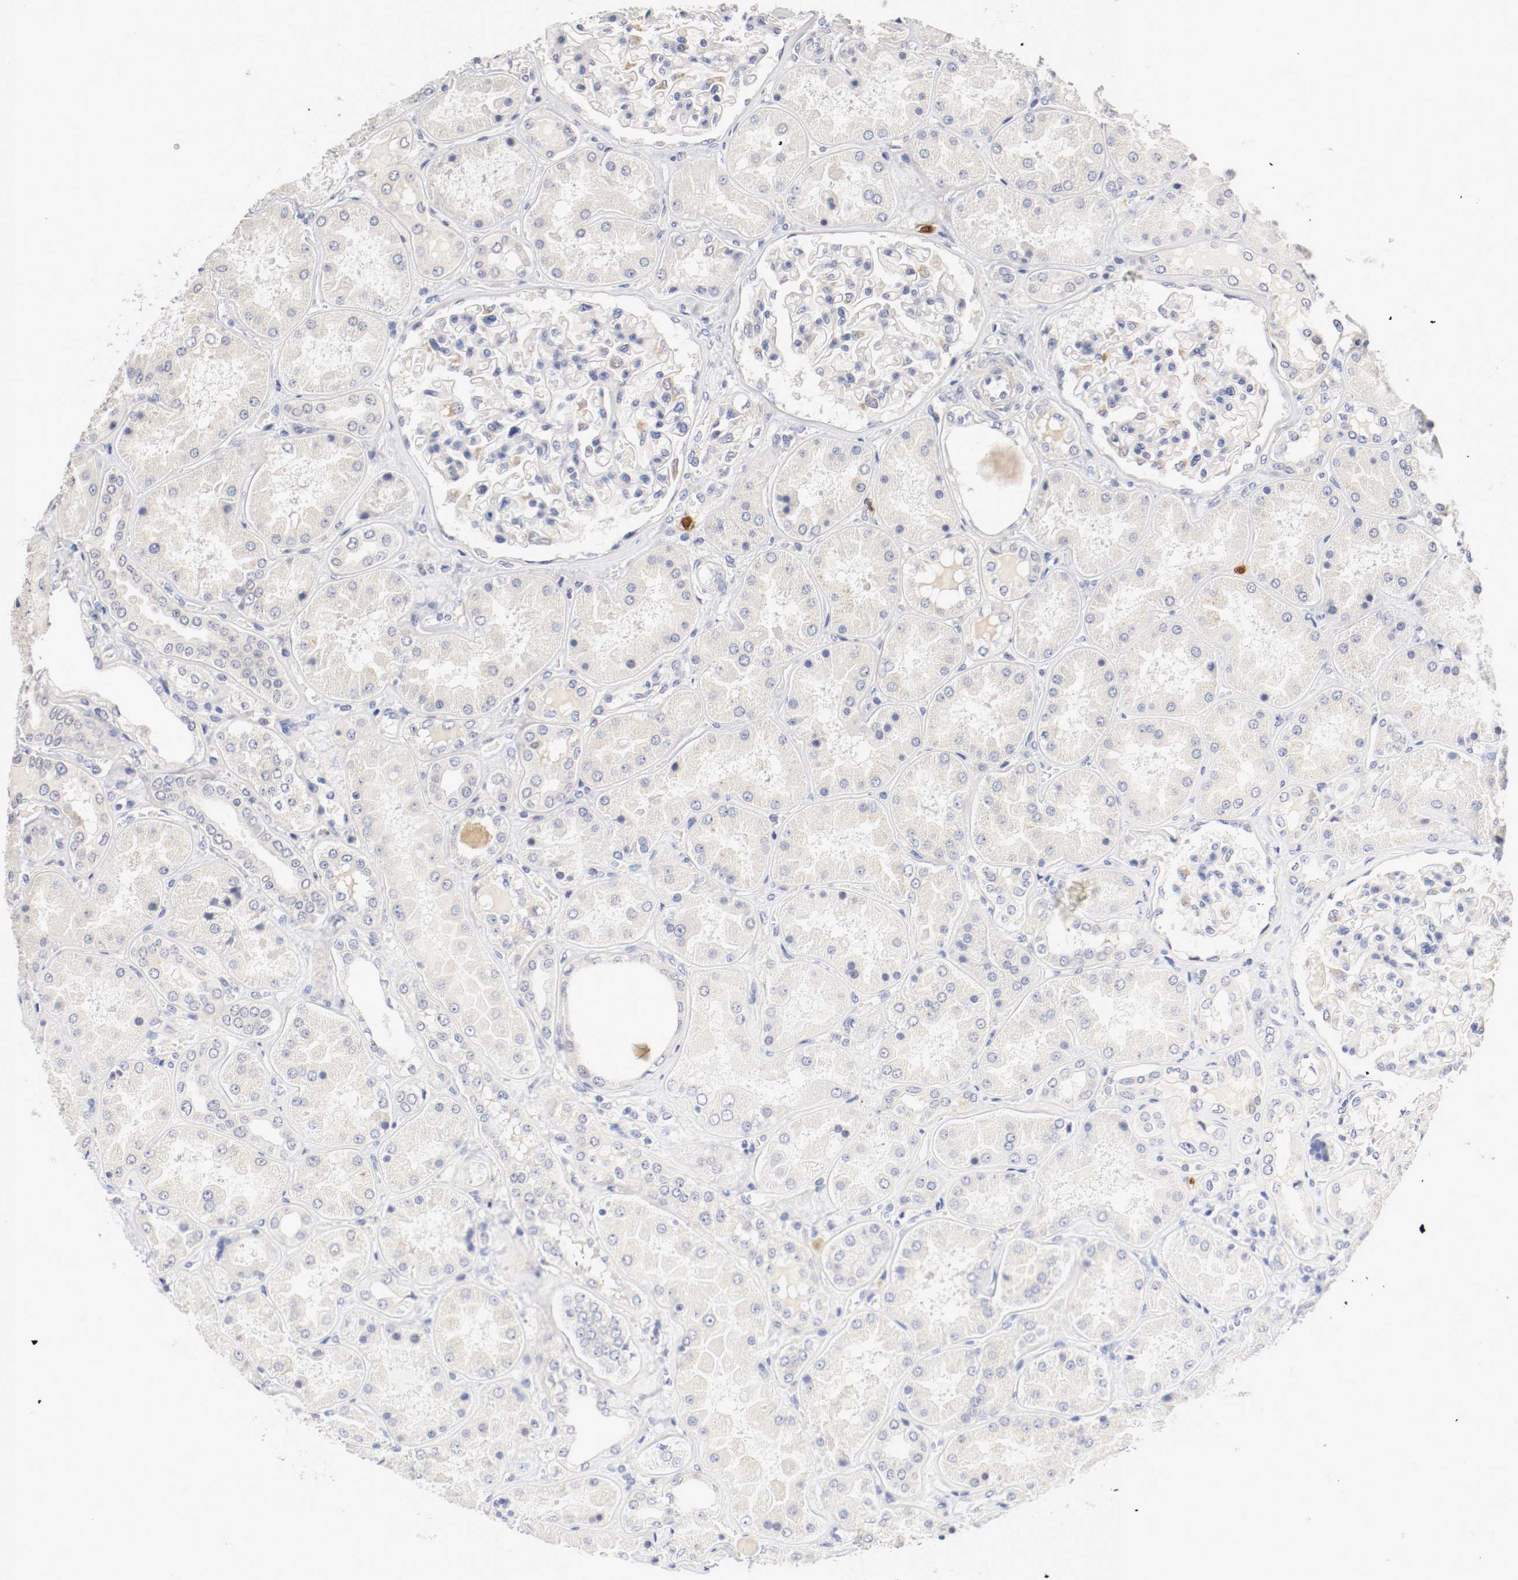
{"staining": {"intensity": "negative", "quantity": "none", "location": "none"}, "tissue": "kidney", "cell_type": "Cells in glomeruli", "image_type": "normal", "snomed": [{"axis": "morphology", "description": "Normal tissue, NOS"}, {"axis": "topography", "description": "Kidney"}], "caption": "Photomicrograph shows no protein expression in cells in glomeruli of benign kidney.", "gene": "CEBPE", "patient": {"sex": "female", "age": 56}}